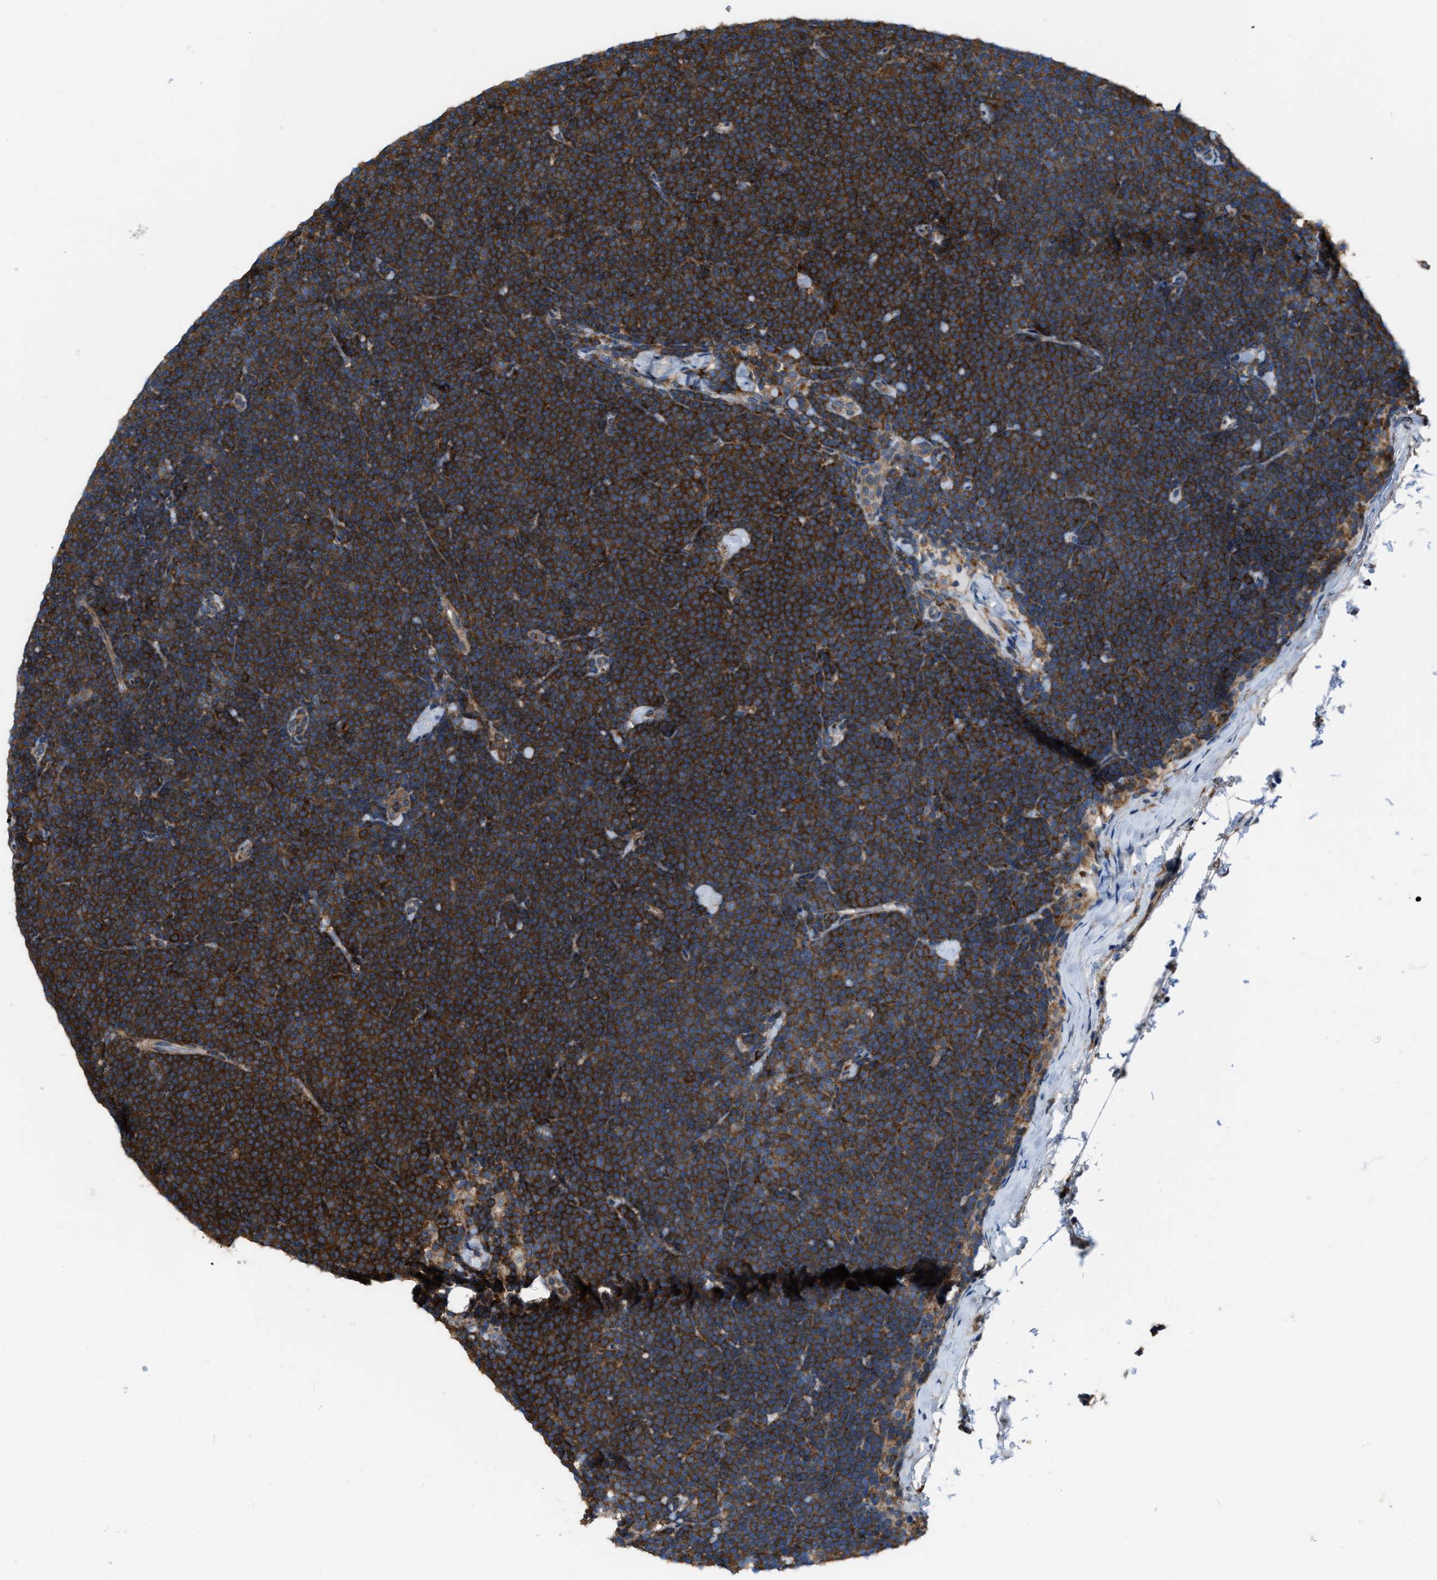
{"staining": {"intensity": "strong", "quantity": ">75%", "location": "cytoplasmic/membranous"}, "tissue": "lymphoma", "cell_type": "Tumor cells", "image_type": "cancer", "snomed": [{"axis": "morphology", "description": "Malignant lymphoma, non-Hodgkin's type, Low grade"}, {"axis": "topography", "description": "Lymph node"}], "caption": "Immunohistochemical staining of low-grade malignant lymphoma, non-Hodgkin's type exhibits high levels of strong cytoplasmic/membranous protein expression in approximately >75% of tumor cells.", "gene": "MYO18A", "patient": {"sex": "female", "age": 53}}